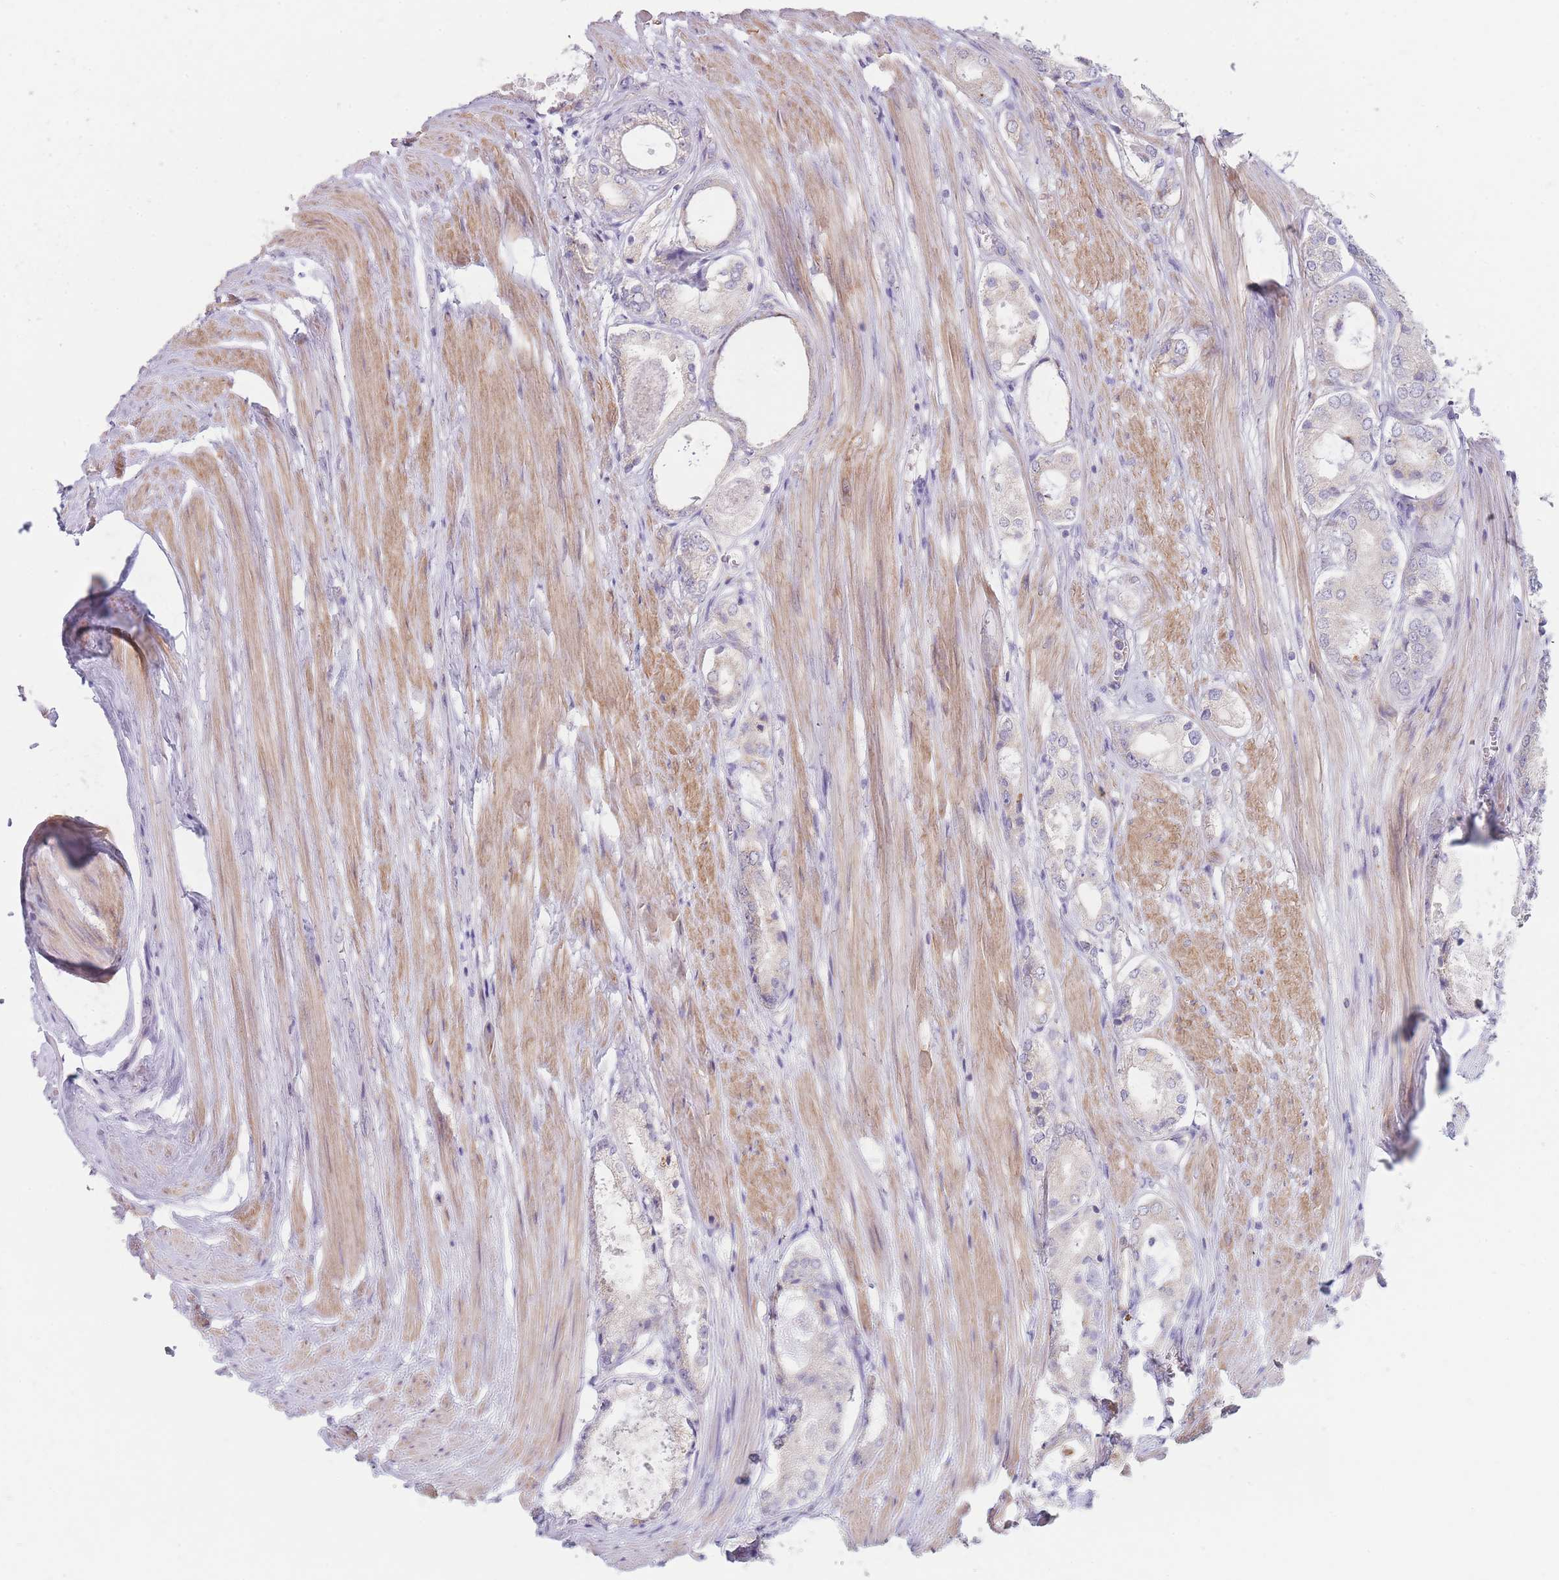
{"staining": {"intensity": "negative", "quantity": "none", "location": "none"}, "tissue": "prostate cancer", "cell_type": "Tumor cells", "image_type": "cancer", "snomed": [{"axis": "morphology", "description": "Adenocarcinoma, Low grade"}, {"axis": "topography", "description": "Prostate"}], "caption": "Adenocarcinoma (low-grade) (prostate) was stained to show a protein in brown. There is no significant positivity in tumor cells.", "gene": "SMPD4", "patient": {"sex": "male", "age": 68}}